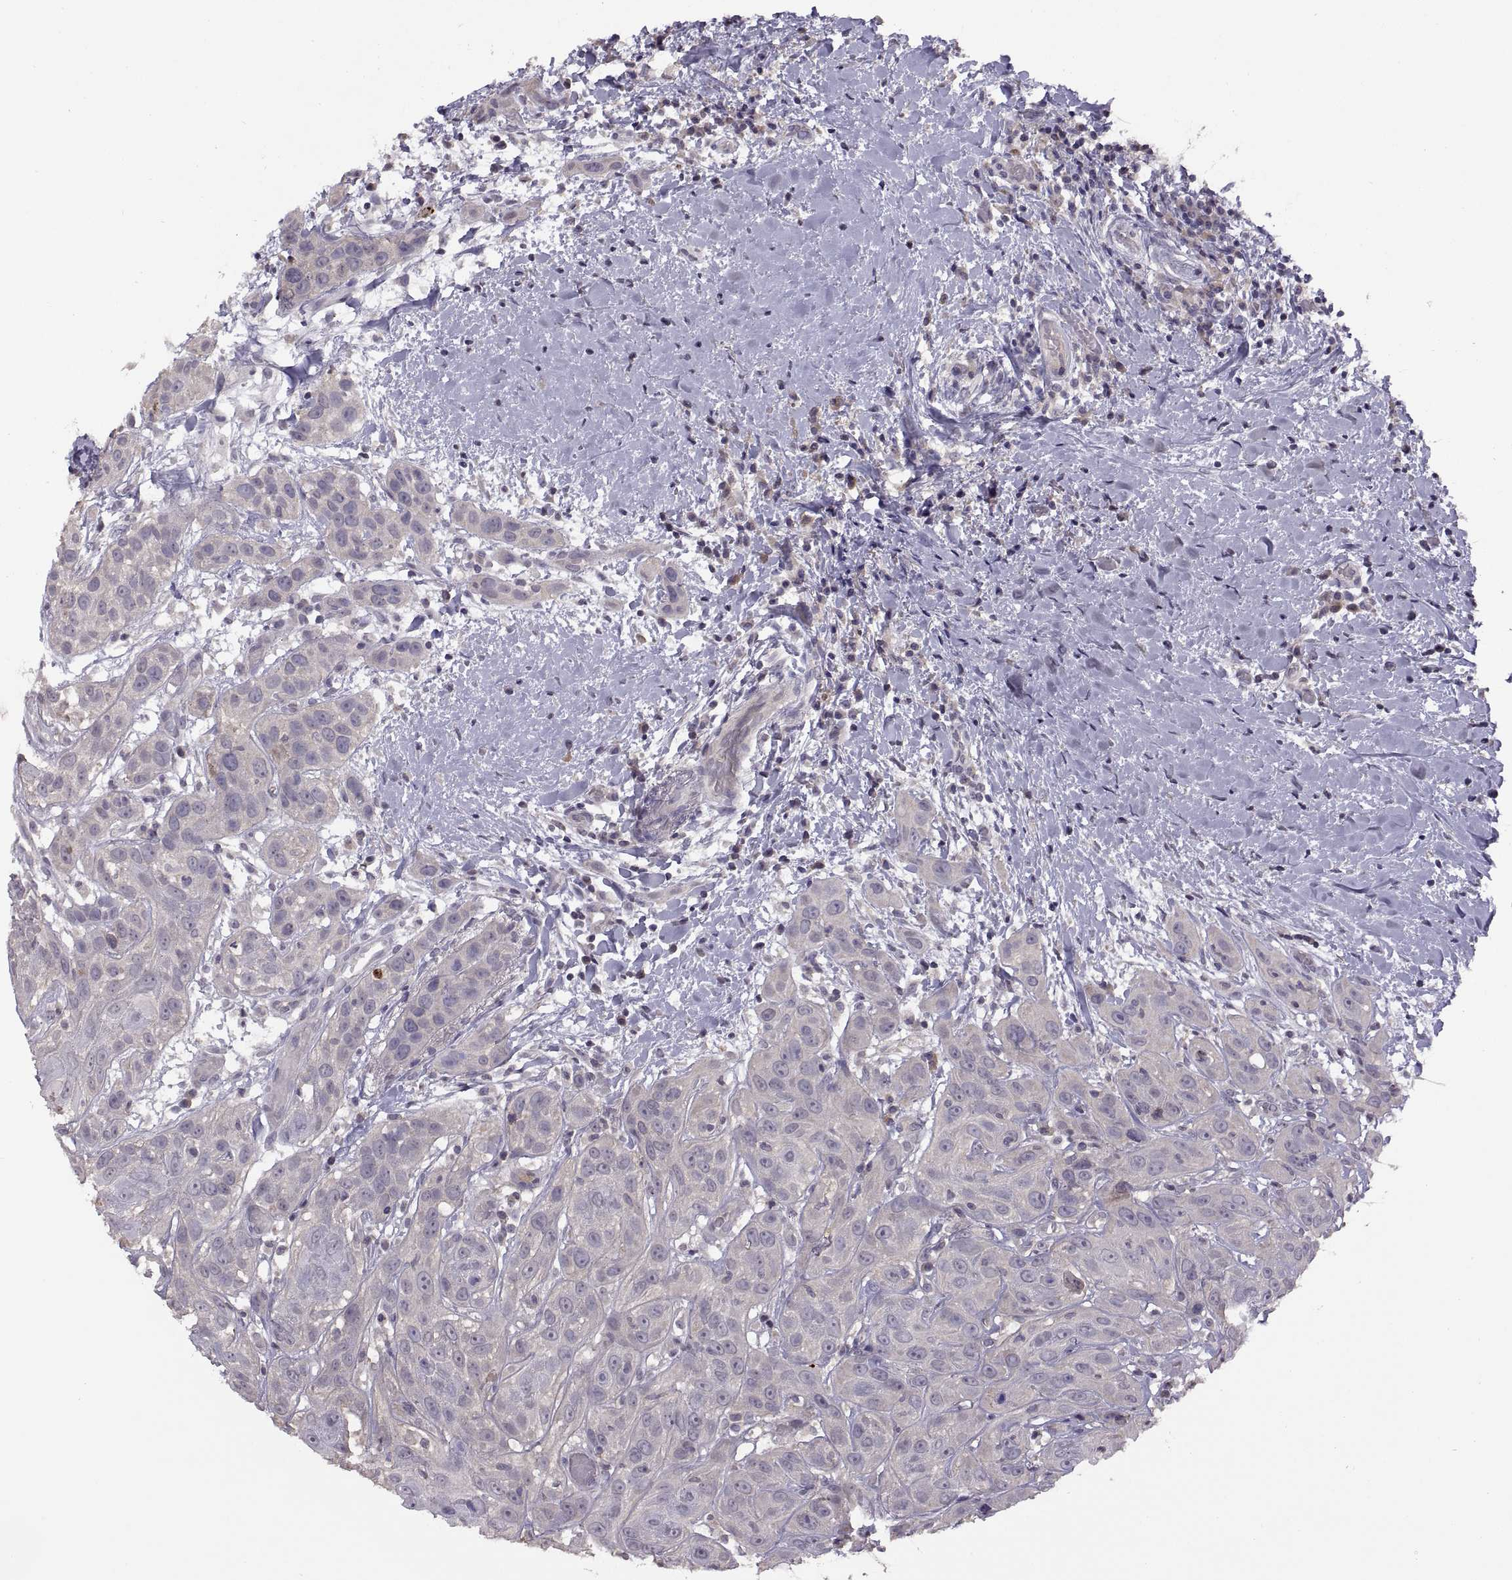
{"staining": {"intensity": "negative", "quantity": "none", "location": "none"}, "tissue": "head and neck cancer", "cell_type": "Tumor cells", "image_type": "cancer", "snomed": [{"axis": "morphology", "description": "Normal tissue, NOS"}, {"axis": "morphology", "description": "Squamous cell carcinoma, NOS"}, {"axis": "topography", "description": "Oral tissue"}, {"axis": "topography", "description": "Salivary gland"}, {"axis": "topography", "description": "Head-Neck"}], "caption": "There is no significant staining in tumor cells of head and neck cancer (squamous cell carcinoma).", "gene": "NMNAT2", "patient": {"sex": "female", "age": 62}}